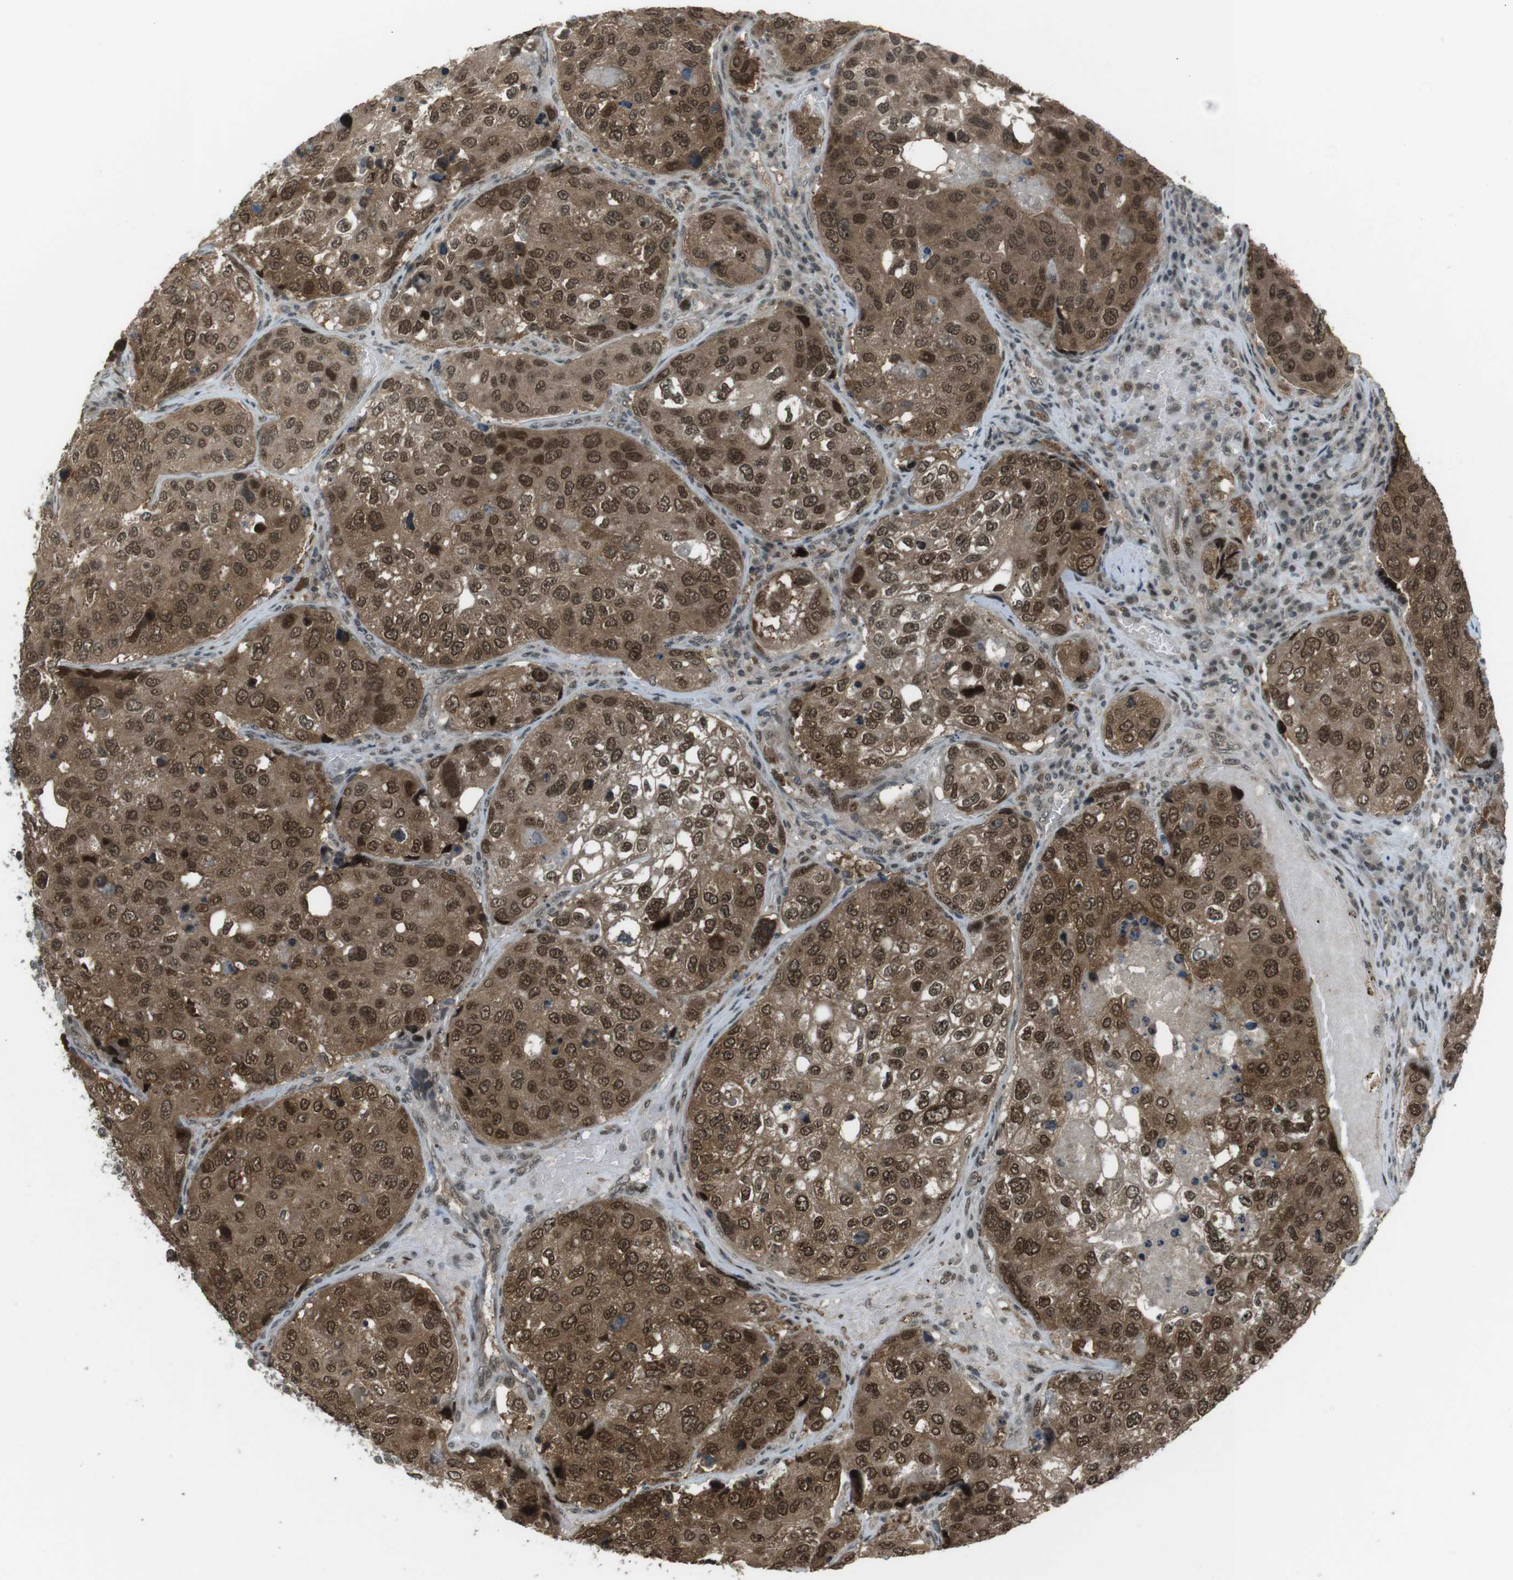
{"staining": {"intensity": "strong", "quantity": ">75%", "location": "cytoplasmic/membranous,nuclear"}, "tissue": "urothelial cancer", "cell_type": "Tumor cells", "image_type": "cancer", "snomed": [{"axis": "morphology", "description": "Urothelial carcinoma, High grade"}, {"axis": "topography", "description": "Lymph node"}, {"axis": "topography", "description": "Urinary bladder"}], "caption": "Protein expression by IHC reveals strong cytoplasmic/membranous and nuclear positivity in approximately >75% of tumor cells in urothelial cancer.", "gene": "SLITRK5", "patient": {"sex": "male", "age": 51}}